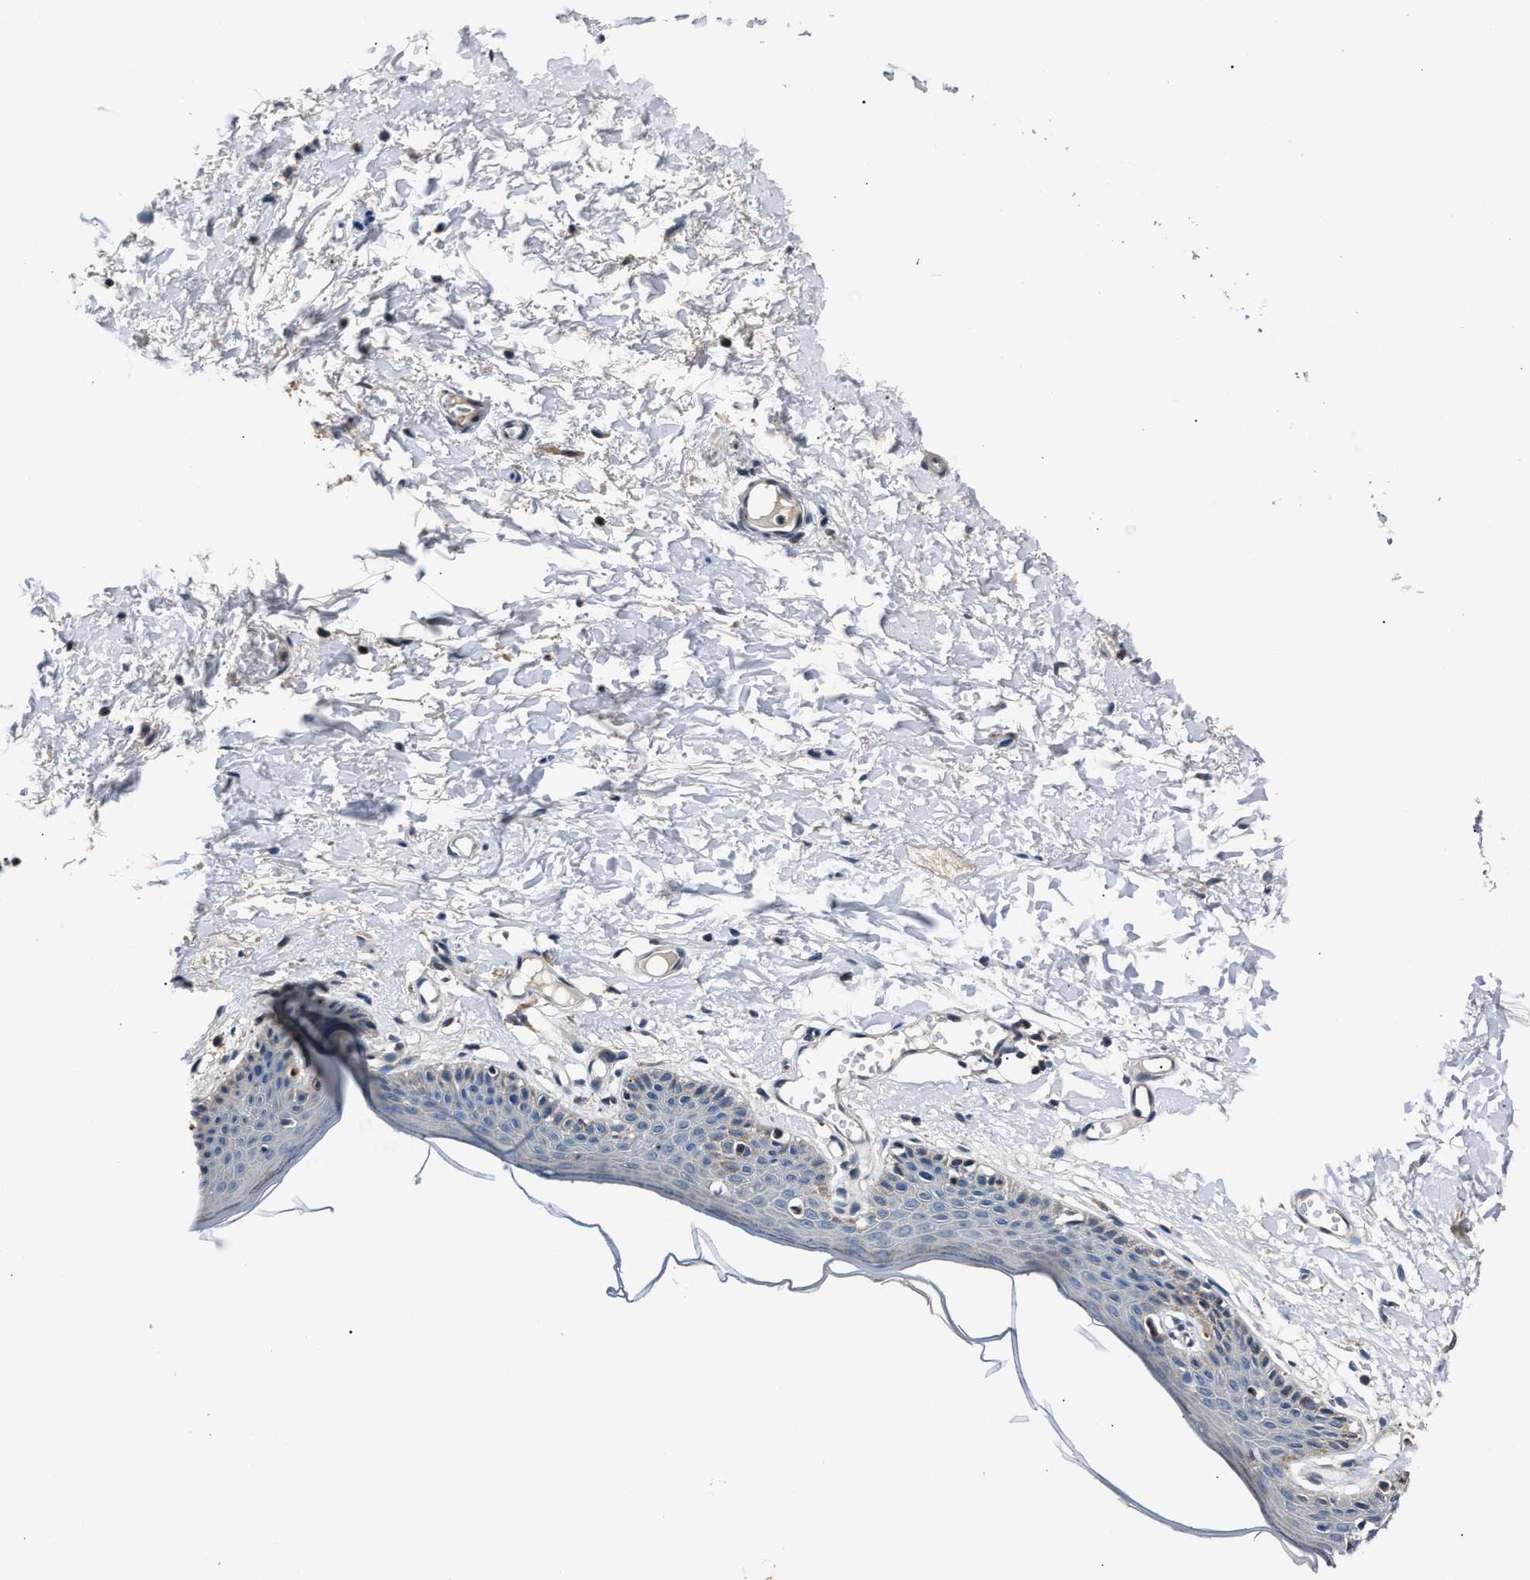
{"staining": {"intensity": "weak", "quantity": "<25%", "location": "cytoplasmic/membranous"}, "tissue": "skin", "cell_type": "Epidermal cells", "image_type": "normal", "snomed": [{"axis": "morphology", "description": "Normal tissue, NOS"}, {"axis": "topography", "description": "Vulva"}], "caption": "Immunohistochemistry (IHC) photomicrograph of normal skin stained for a protein (brown), which shows no staining in epidermal cells.", "gene": "DNAJC24", "patient": {"sex": "female", "age": 54}}